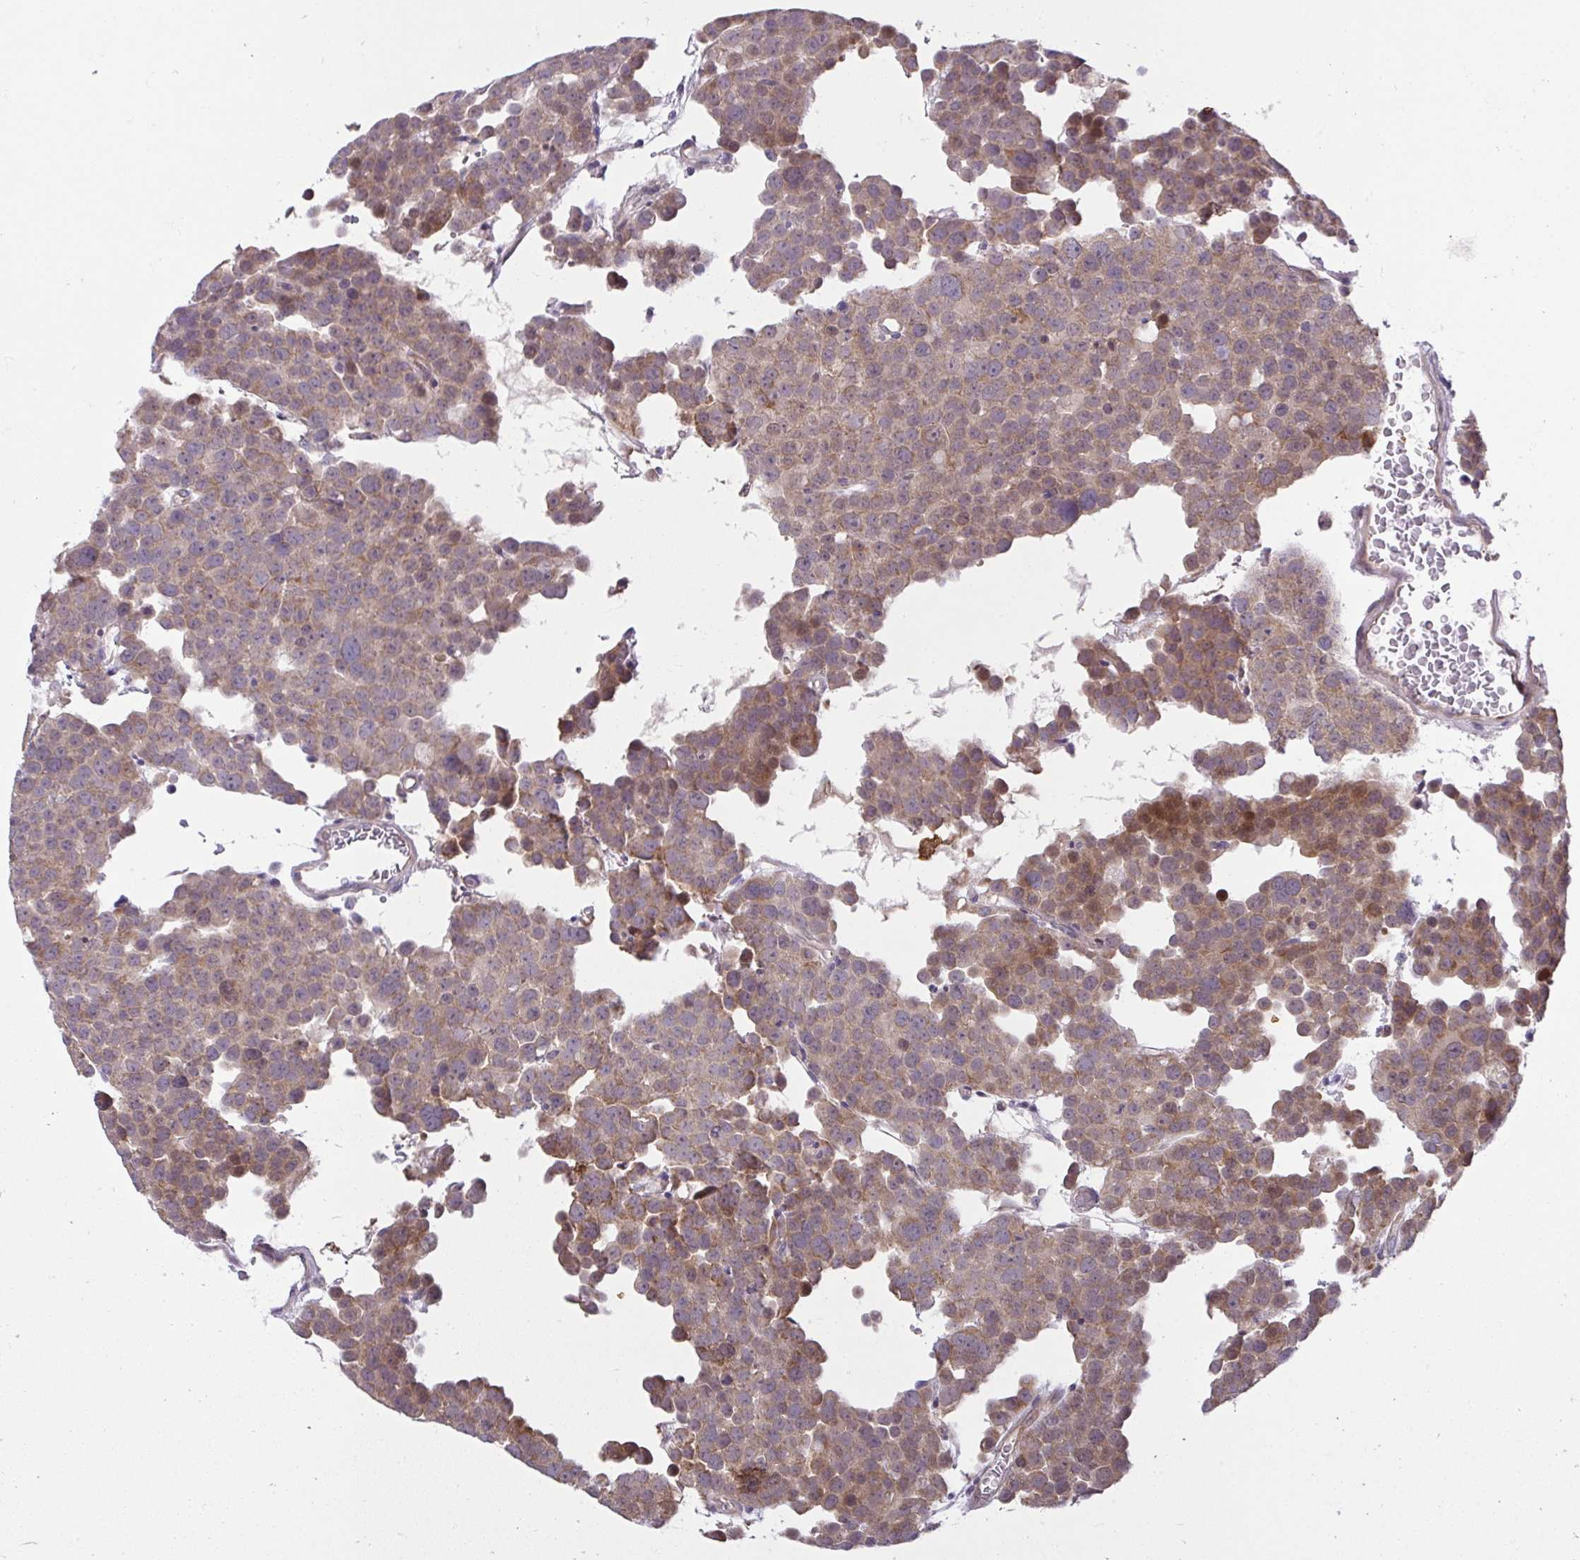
{"staining": {"intensity": "moderate", "quantity": ">75%", "location": "cytoplasmic/membranous"}, "tissue": "testis cancer", "cell_type": "Tumor cells", "image_type": "cancer", "snomed": [{"axis": "morphology", "description": "Seminoma, NOS"}, {"axis": "topography", "description": "Testis"}], "caption": "About >75% of tumor cells in testis cancer demonstrate moderate cytoplasmic/membranous protein positivity as visualized by brown immunohistochemical staining.", "gene": "RDH14", "patient": {"sex": "male", "age": 71}}